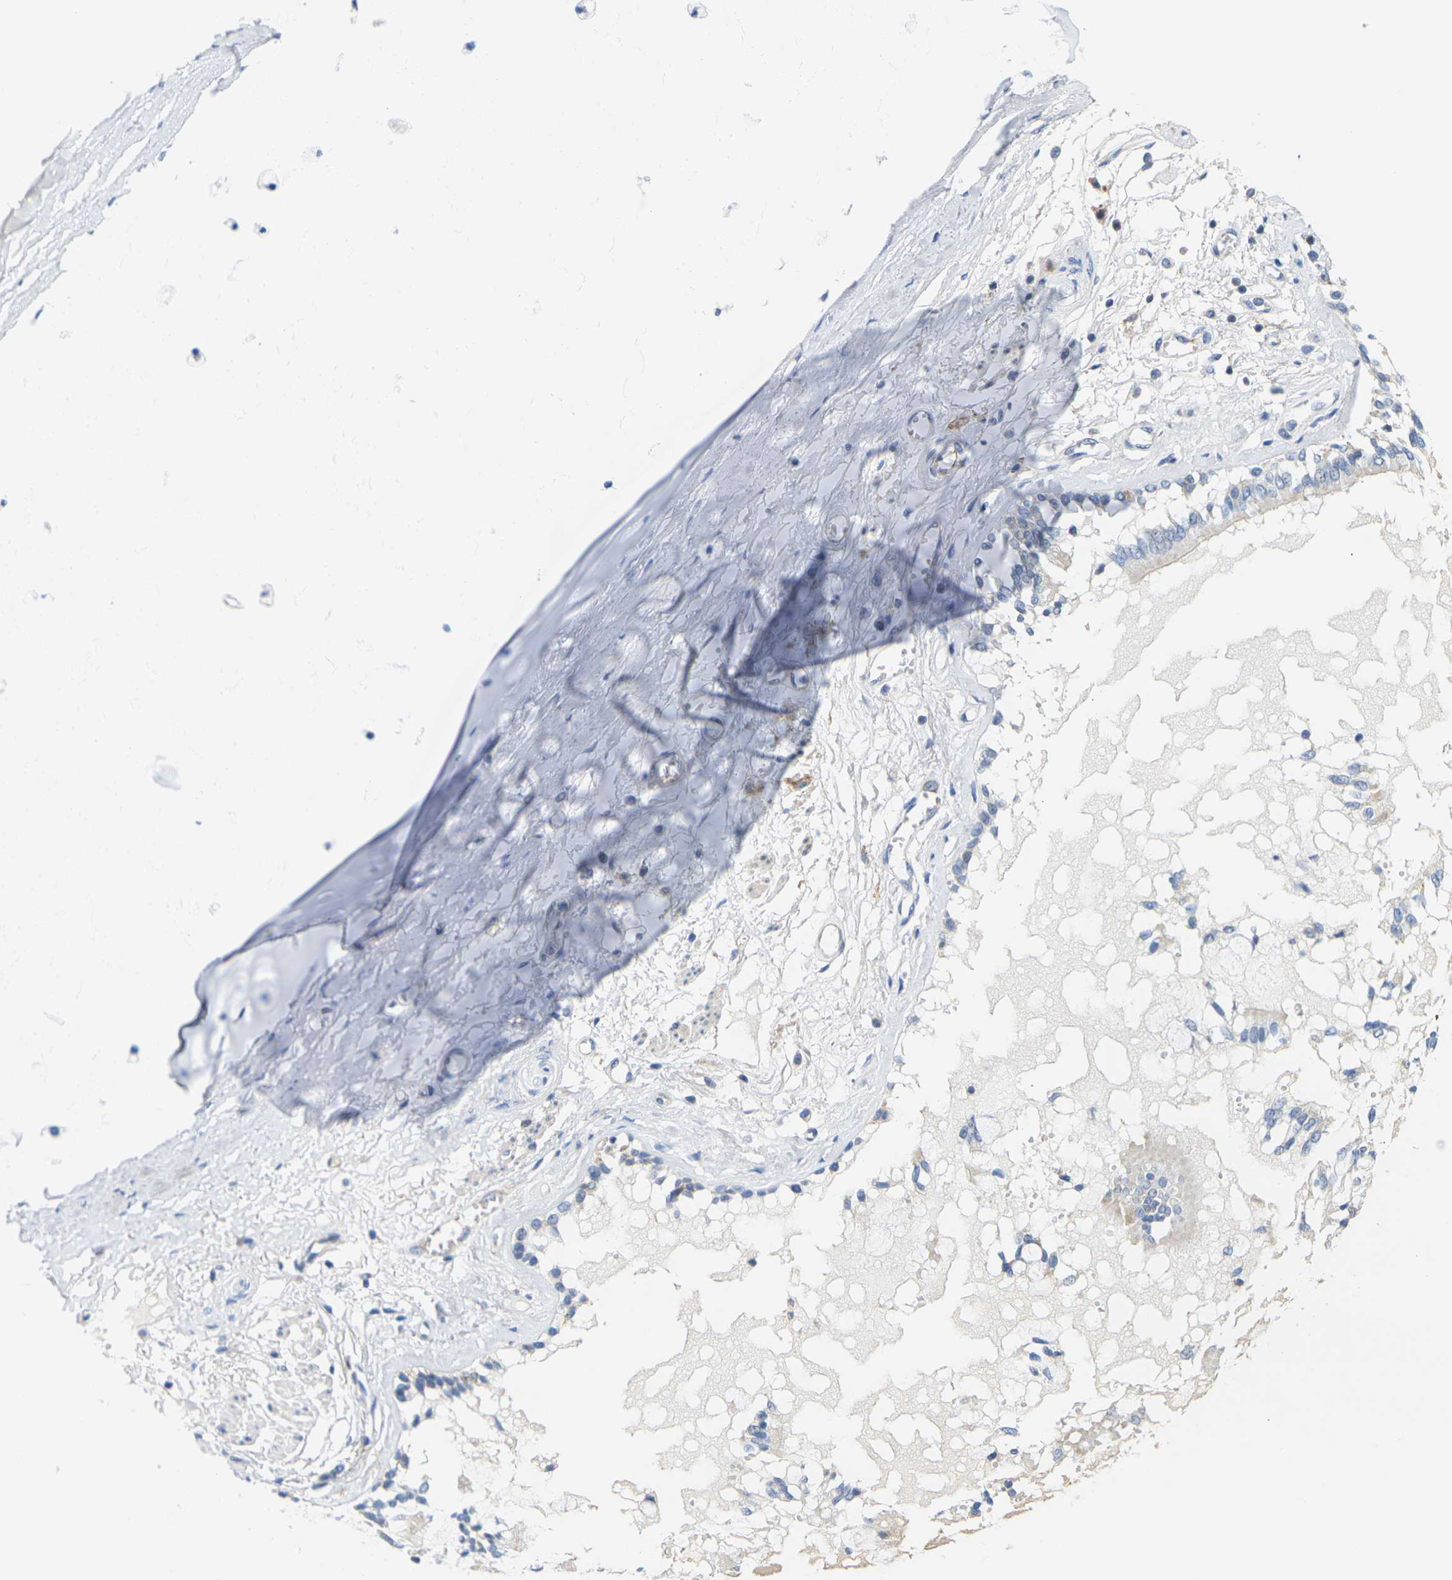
{"staining": {"intensity": "moderate", "quantity": "25%-75%", "location": "cytoplasmic/membranous"}, "tissue": "bronchus", "cell_type": "Respiratory epithelial cells", "image_type": "normal", "snomed": [{"axis": "morphology", "description": "Normal tissue, NOS"}, {"axis": "morphology", "description": "Inflammation, NOS"}, {"axis": "topography", "description": "Cartilage tissue"}, {"axis": "topography", "description": "Lung"}], "caption": "High-power microscopy captured an immunohistochemistry (IHC) image of benign bronchus, revealing moderate cytoplasmic/membranous expression in about 25%-75% of respiratory epithelial cells.", "gene": "OTOF", "patient": {"sex": "male", "age": 71}}